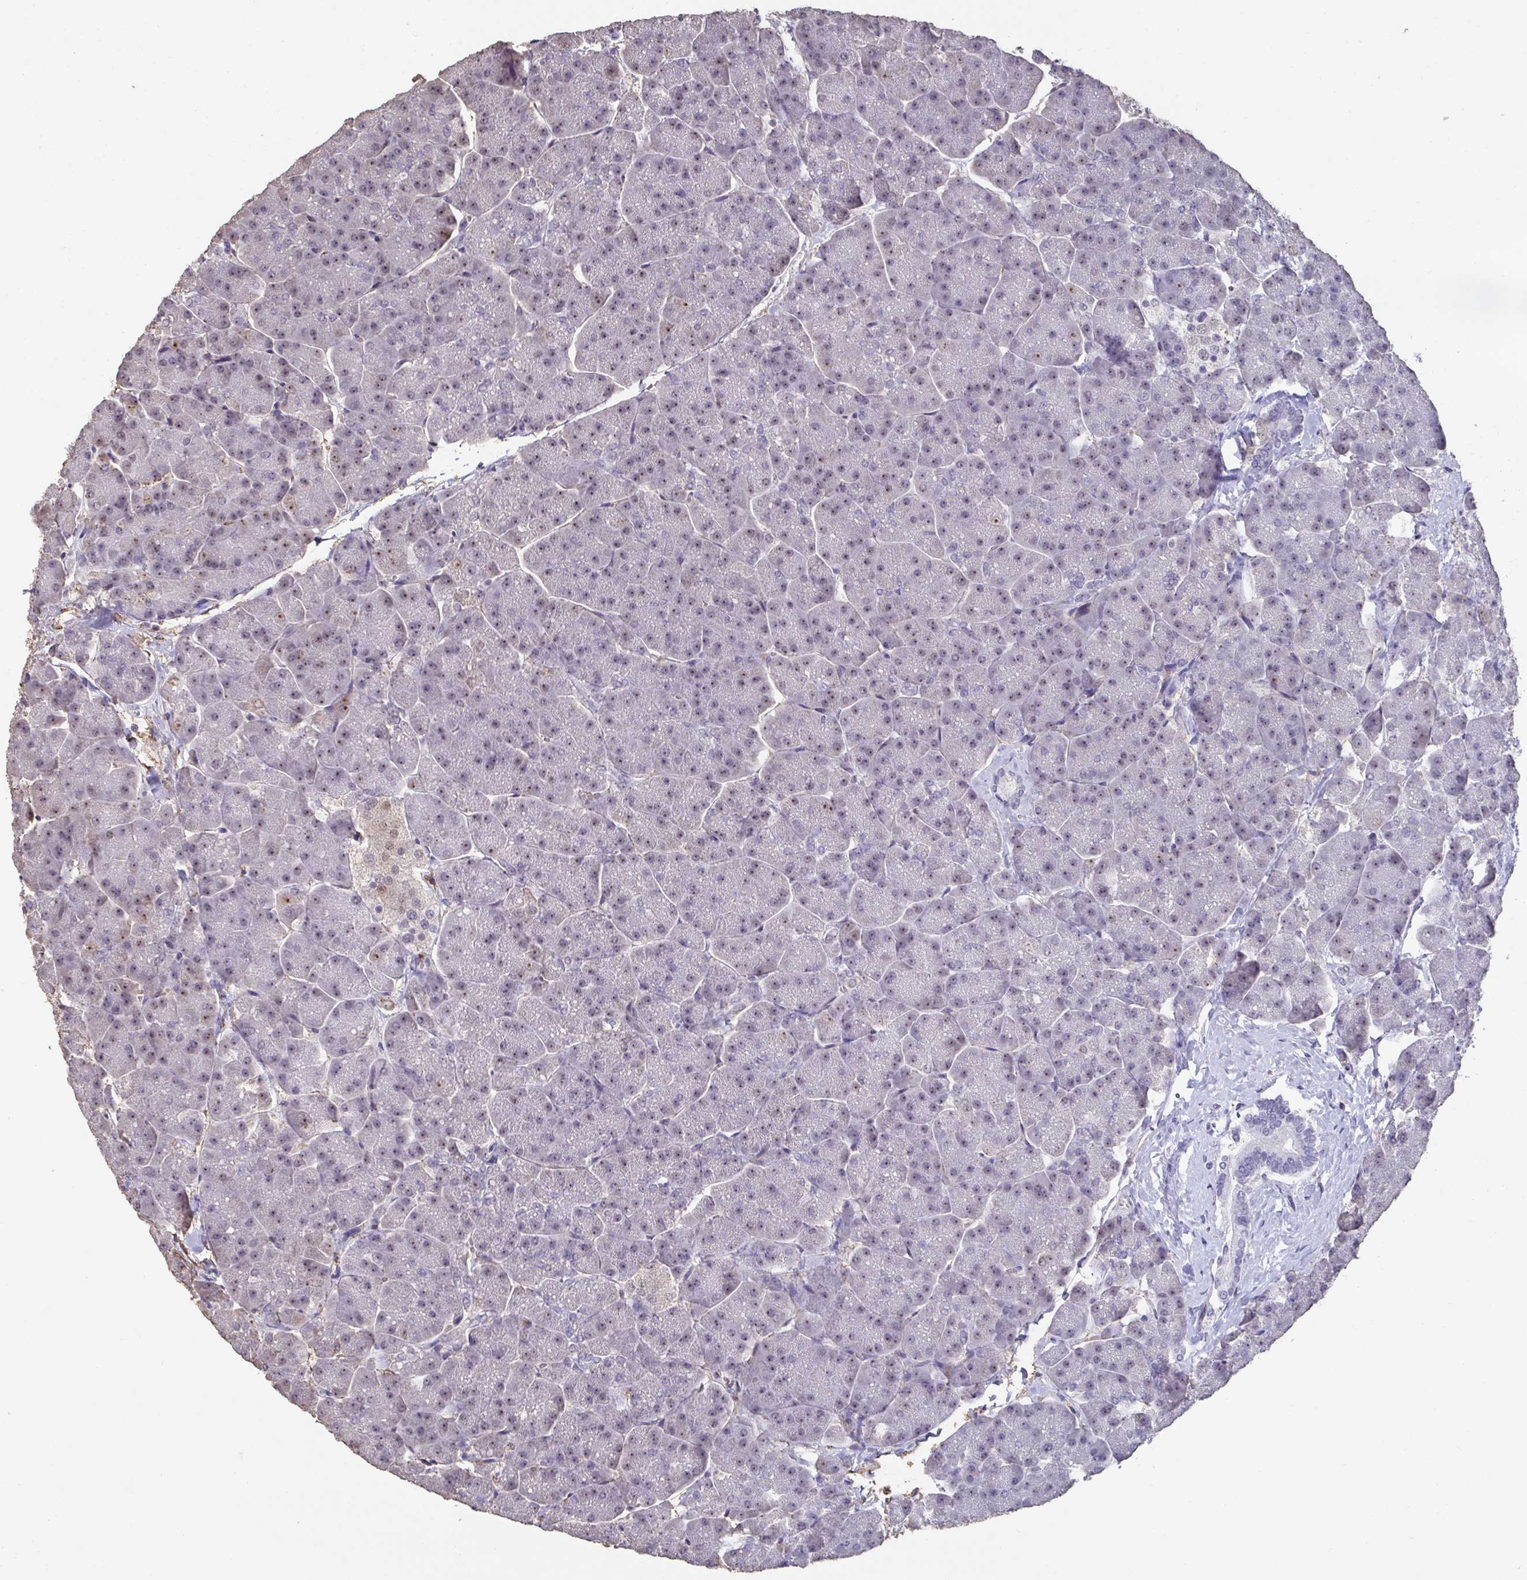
{"staining": {"intensity": "weak", "quantity": "25%-75%", "location": "nuclear"}, "tissue": "pancreas", "cell_type": "Exocrine glandular cells", "image_type": "normal", "snomed": [{"axis": "morphology", "description": "Normal tissue, NOS"}, {"axis": "topography", "description": "Pancreas"}, {"axis": "topography", "description": "Peripheral nerve tissue"}], "caption": "Protein expression analysis of benign pancreas exhibits weak nuclear staining in approximately 25%-75% of exocrine glandular cells. (brown staining indicates protein expression, while blue staining denotes nuclei).", "gene": "SENP3", "patient": {"sex": "male", "age": 54}}